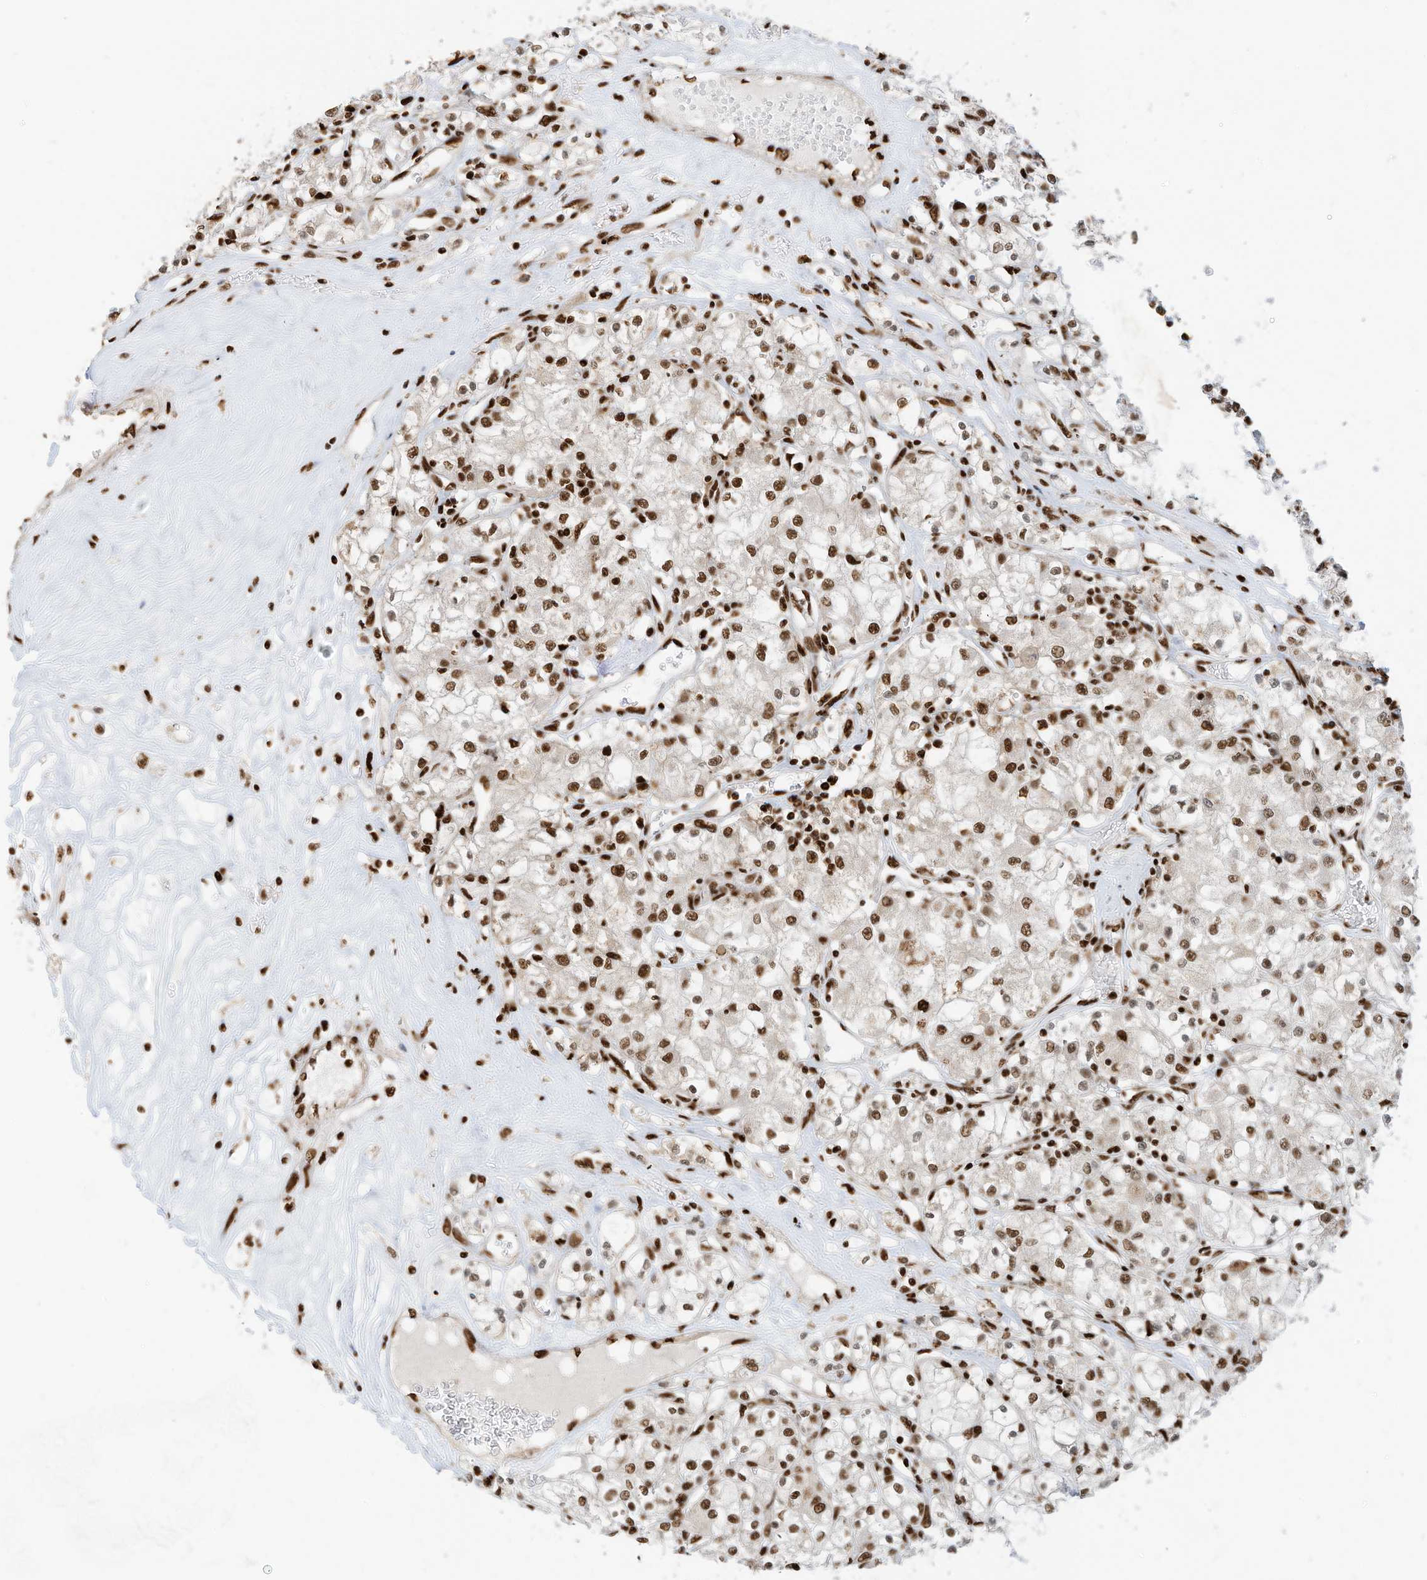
{"staining": {"intensity": "strong", "quantity": ">75%", "location": "nuclear"}, "tissue": "renal cancer", "cell_type": "Tumor cells", "image_type": "cancer", "snomed": [{"axis": "morphology", "description": "Adenocarcinoma, NOS"}, {"axis": "topography", "description": "Kidney"}], "caption": "Immunohistochemistry histopathology image of neoplastic tissue: adenocarcinoma (renal) stained using immunohistochemistry (IHC) exhibits high levels of strong protein expression localized specifically in the nuclear of tumor cells, appearing as a nuclear brown color.", "gene": "SAMD15", "patient": {"sex": "female", "age": 59}}